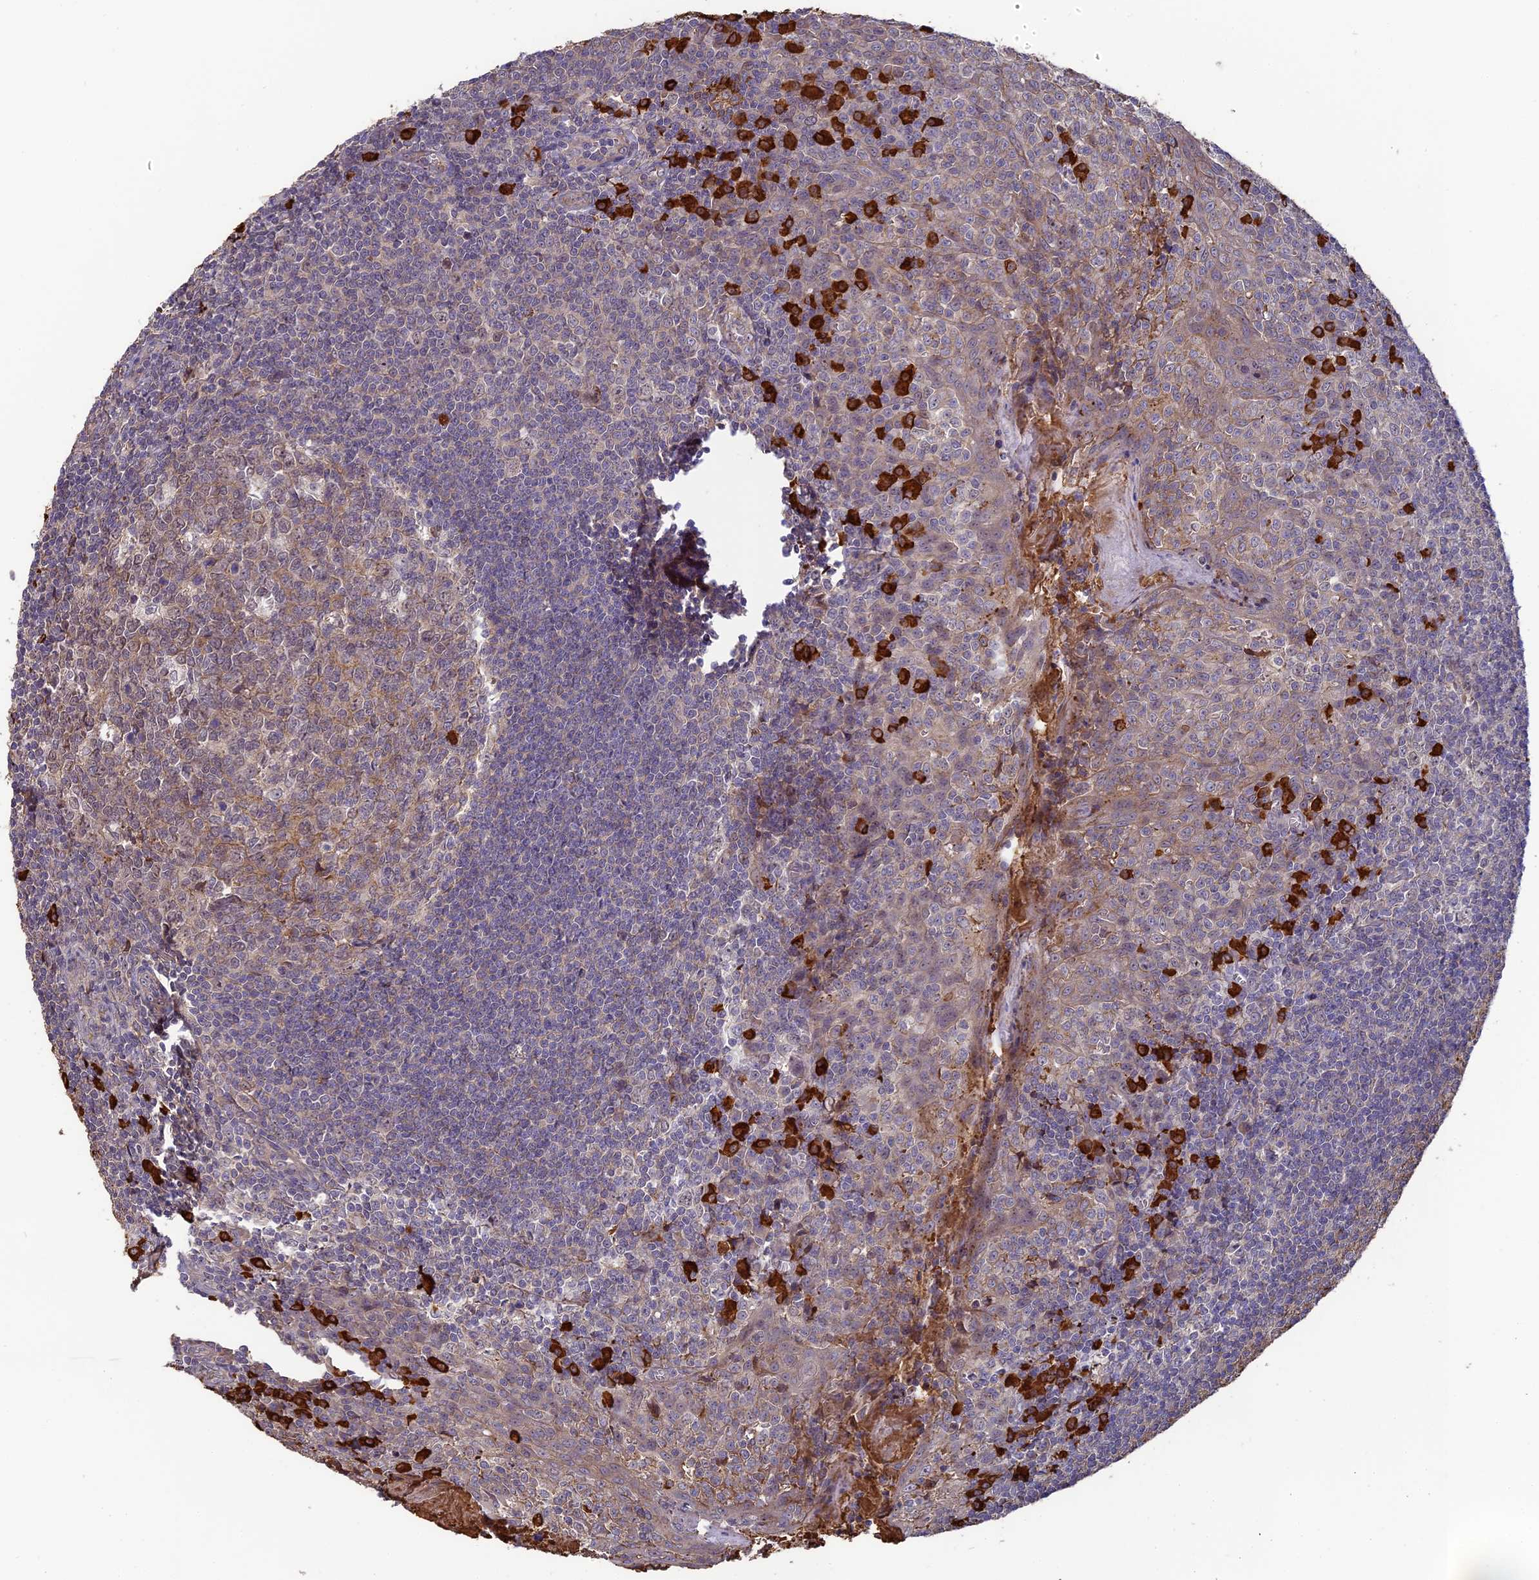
{"staining": {"intensity": "strong", "quantity": "<25%", "location": "cytoplasmic/membranous"}, "tissue": "tonsil", "cell_type": "Germinal center cells", "image_type": "normal", "snomed": [{"axis": "morphology", "description": "Normal tissue, NOS"}, {"axis": "topography", "description": "Tonsil"}], "caption": "An image showing strong cytoplasmic/membranous staining in approximately <25% of germinal center cells in normal tonsil, as visualized by brown immunohistochemical staining.", "gene": "ERMAP", "patient": {"sex": "male", "age": 27}}